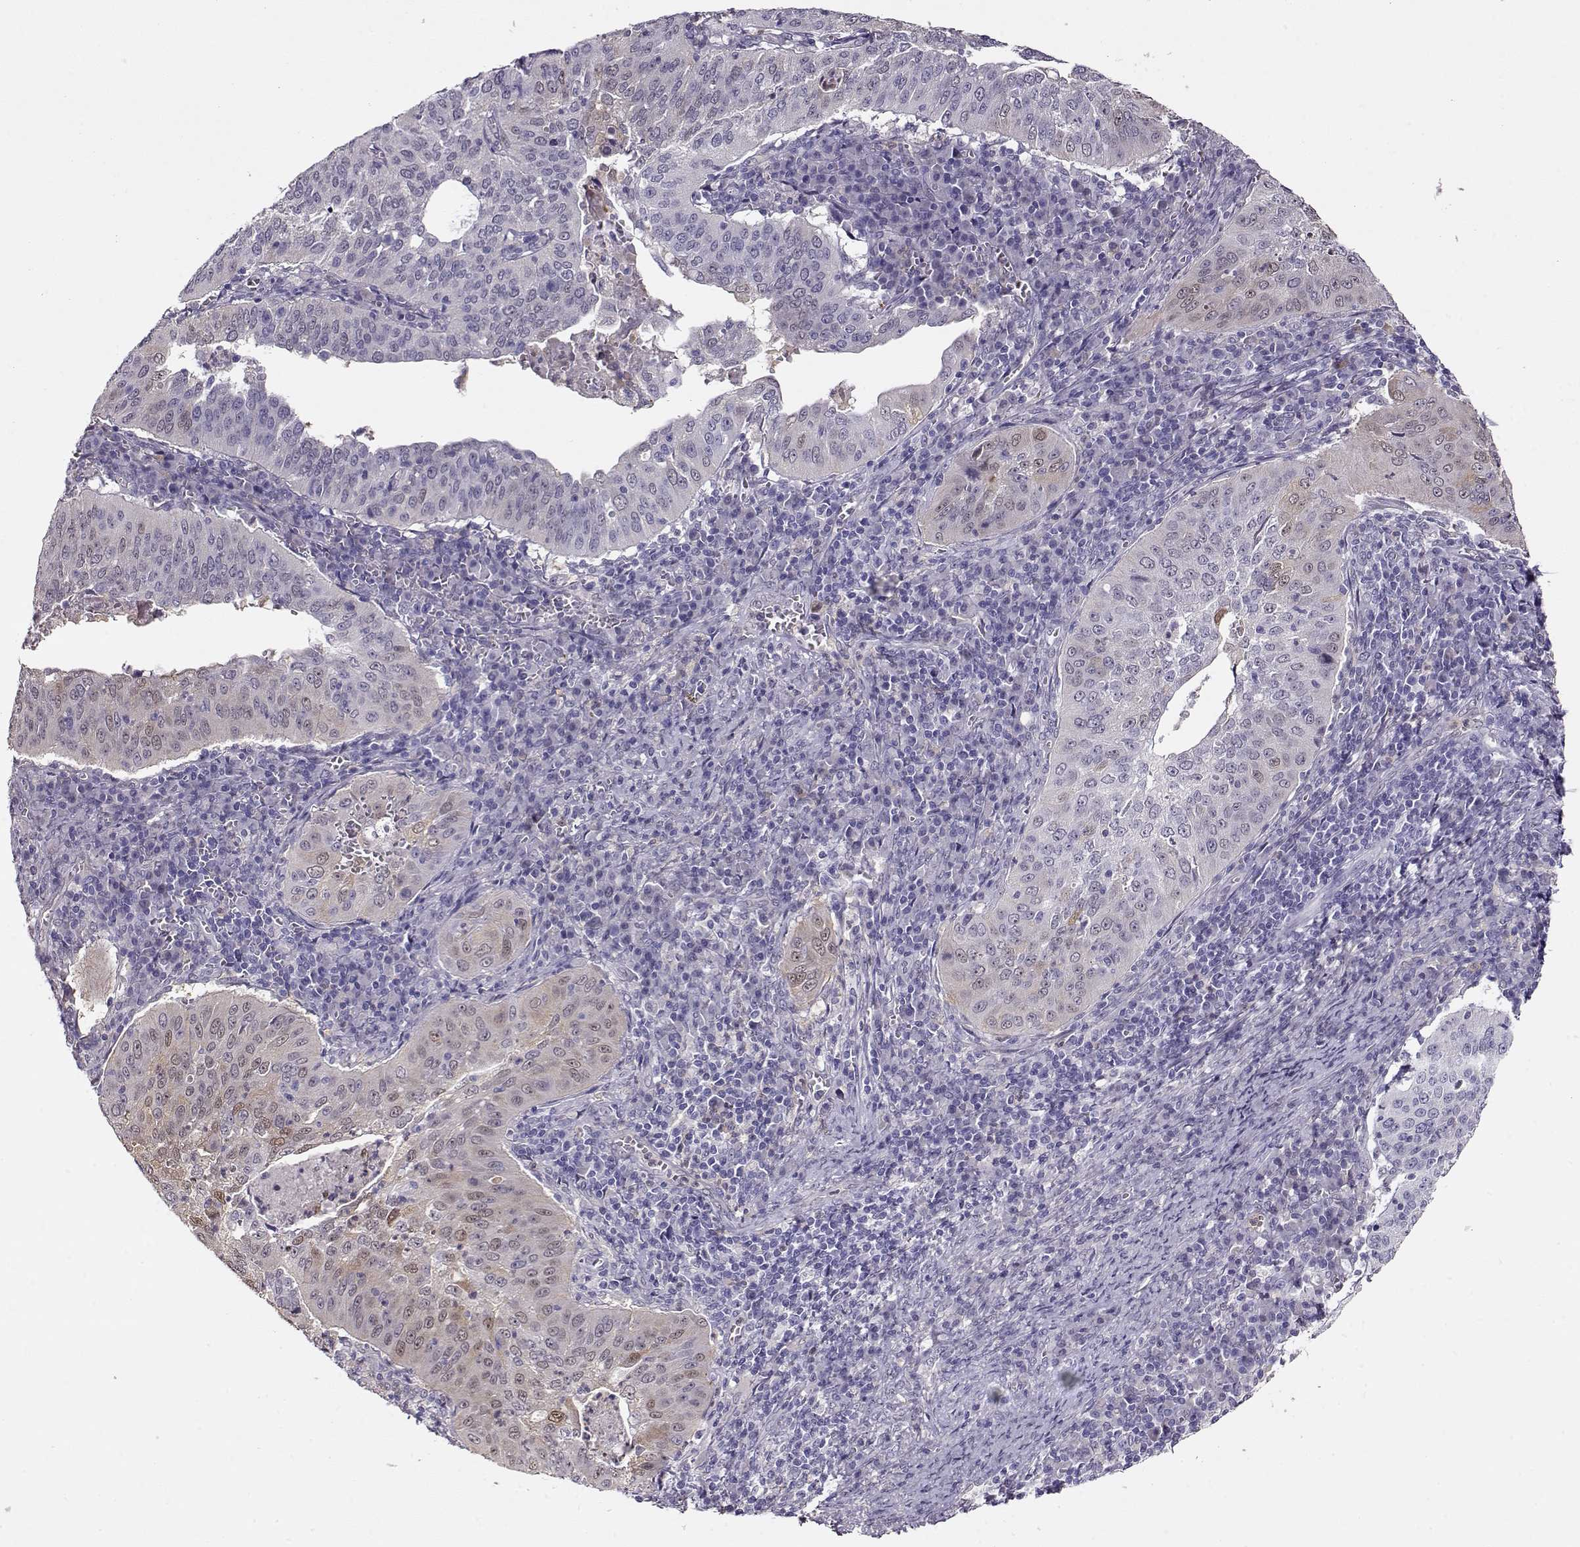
{"staining": {"intensity": "weak", "quantity": "<25%", "location": "nuclear"}, "tissue": "cervical cancer", "cell_type": "Tumor cells", "image_type": "cancer", "snomed": [{"axis": "morphology", "description": "Squamous cell carcinoma, NOS"}, {"axis": "topography", "description": "Cervix"}], "caption": "High magnification brightfield microscopy of cervical cancer stained with DAB (3,3'-diaminobenzidine) (brown) and counterstained with hematoxylin (blue): tumor cells show no significant positivity. (Brightfield microscopy of DAB (3,3'-diaminobenzidine) immunohistochemistry (IHC) at high magnification).", "gene": "CCR8", "patient": {"sex": "female", "age": 39}}